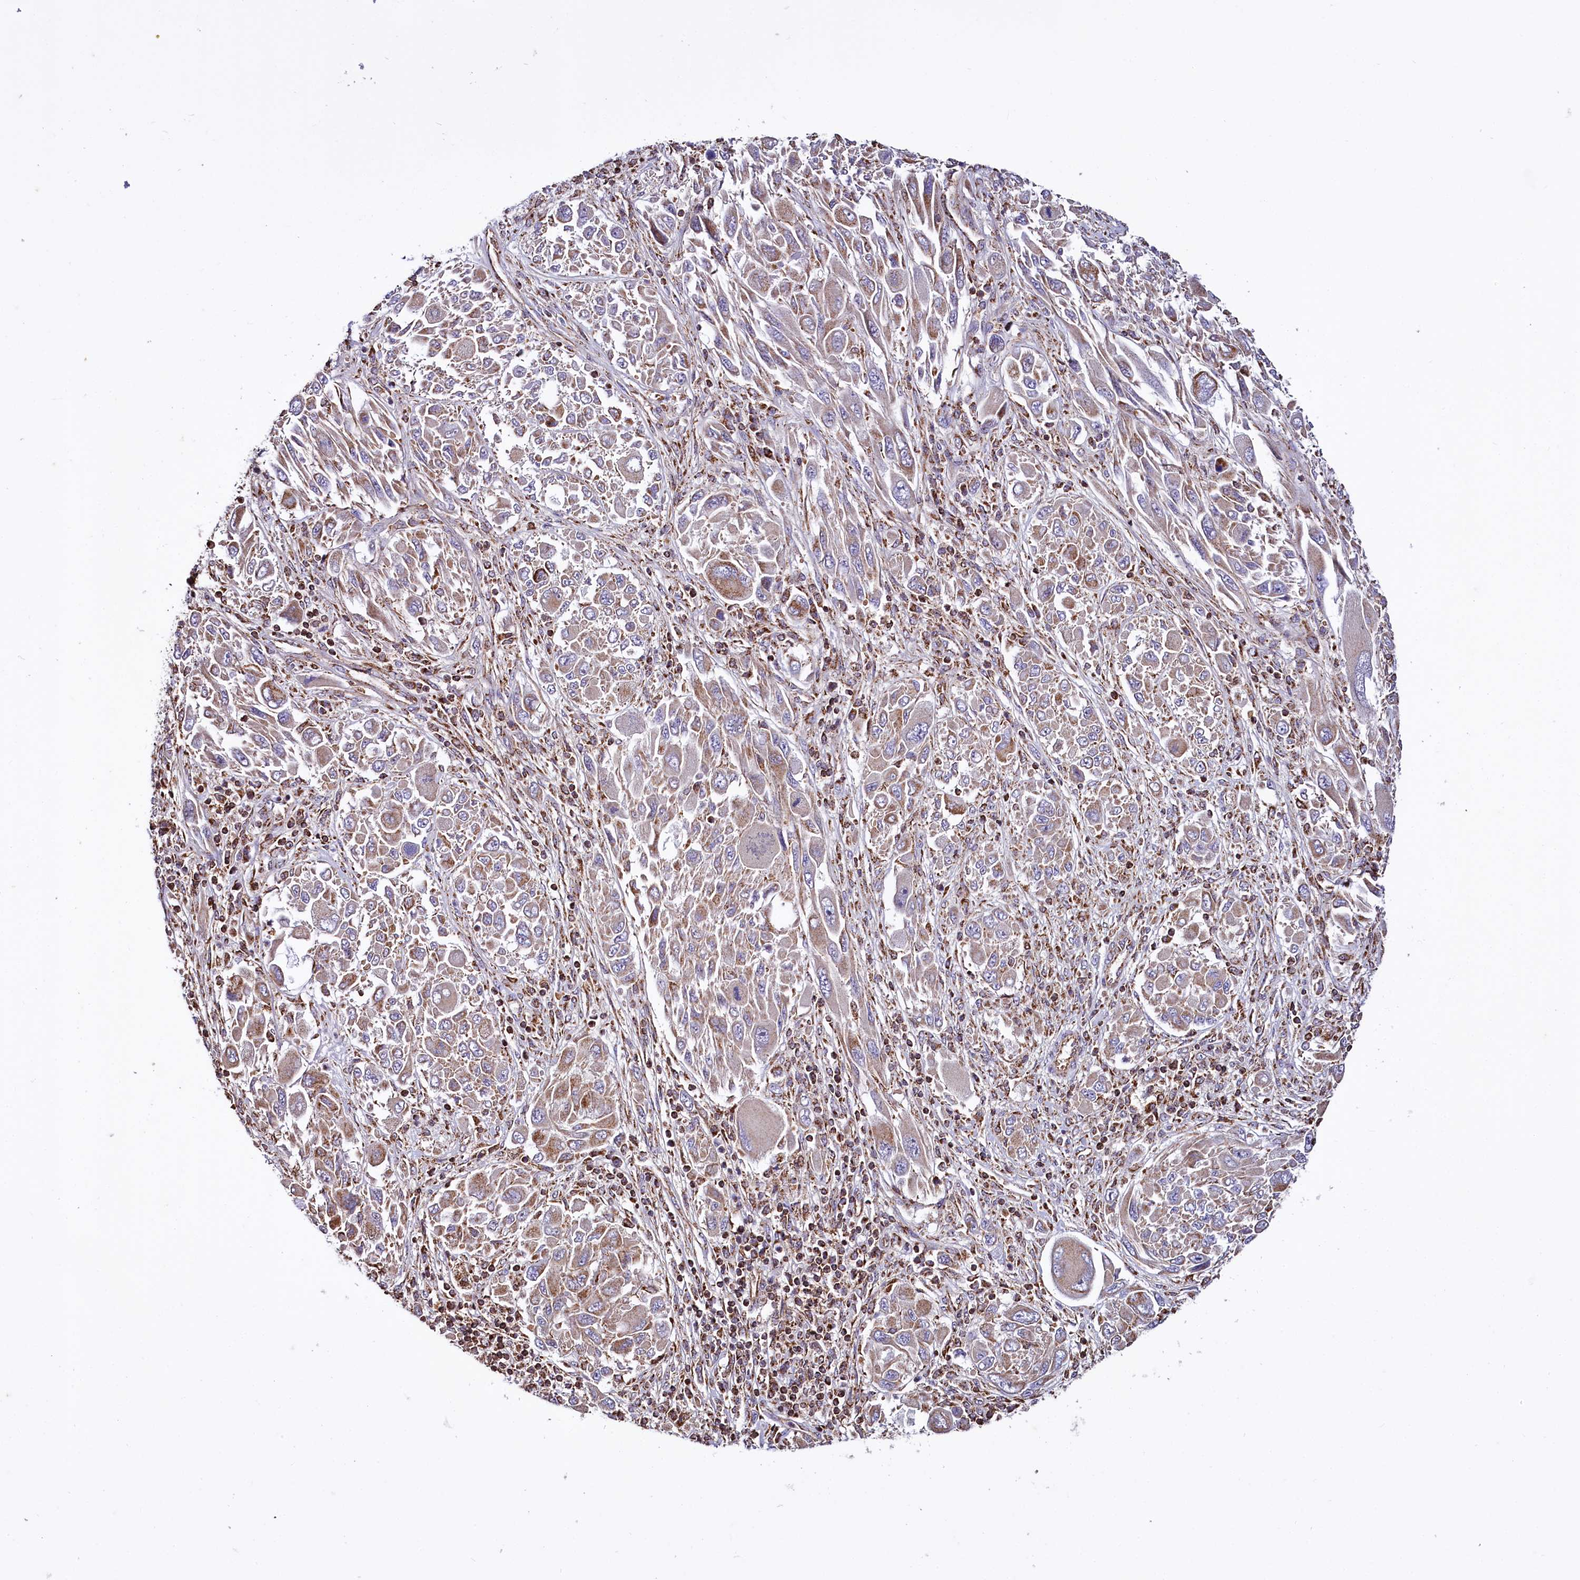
{"staining": {"intensity": "moderate", "quantity": "<25%", "location": "cytoplasmic/membranous"}, "tissue": "melanoma", "cell_type": "Tumor cells", "image_type": "cancer", "snomed": [{"axis": "morphology", "description": "Malignant melanoma, NOS"}, {"axis": "topography", "description": "Skin"}], "caption": "Tumor cells reveal moderate cytoplasmic/membranous positivity in about <25% of cells in melanoma. Using DAB (brown) and hematoxylin (blue) stains, captured at high magnification using brightfield microscopy.", "gene": "NUDT15", "patient": {"sex": "female", "age": 91}}